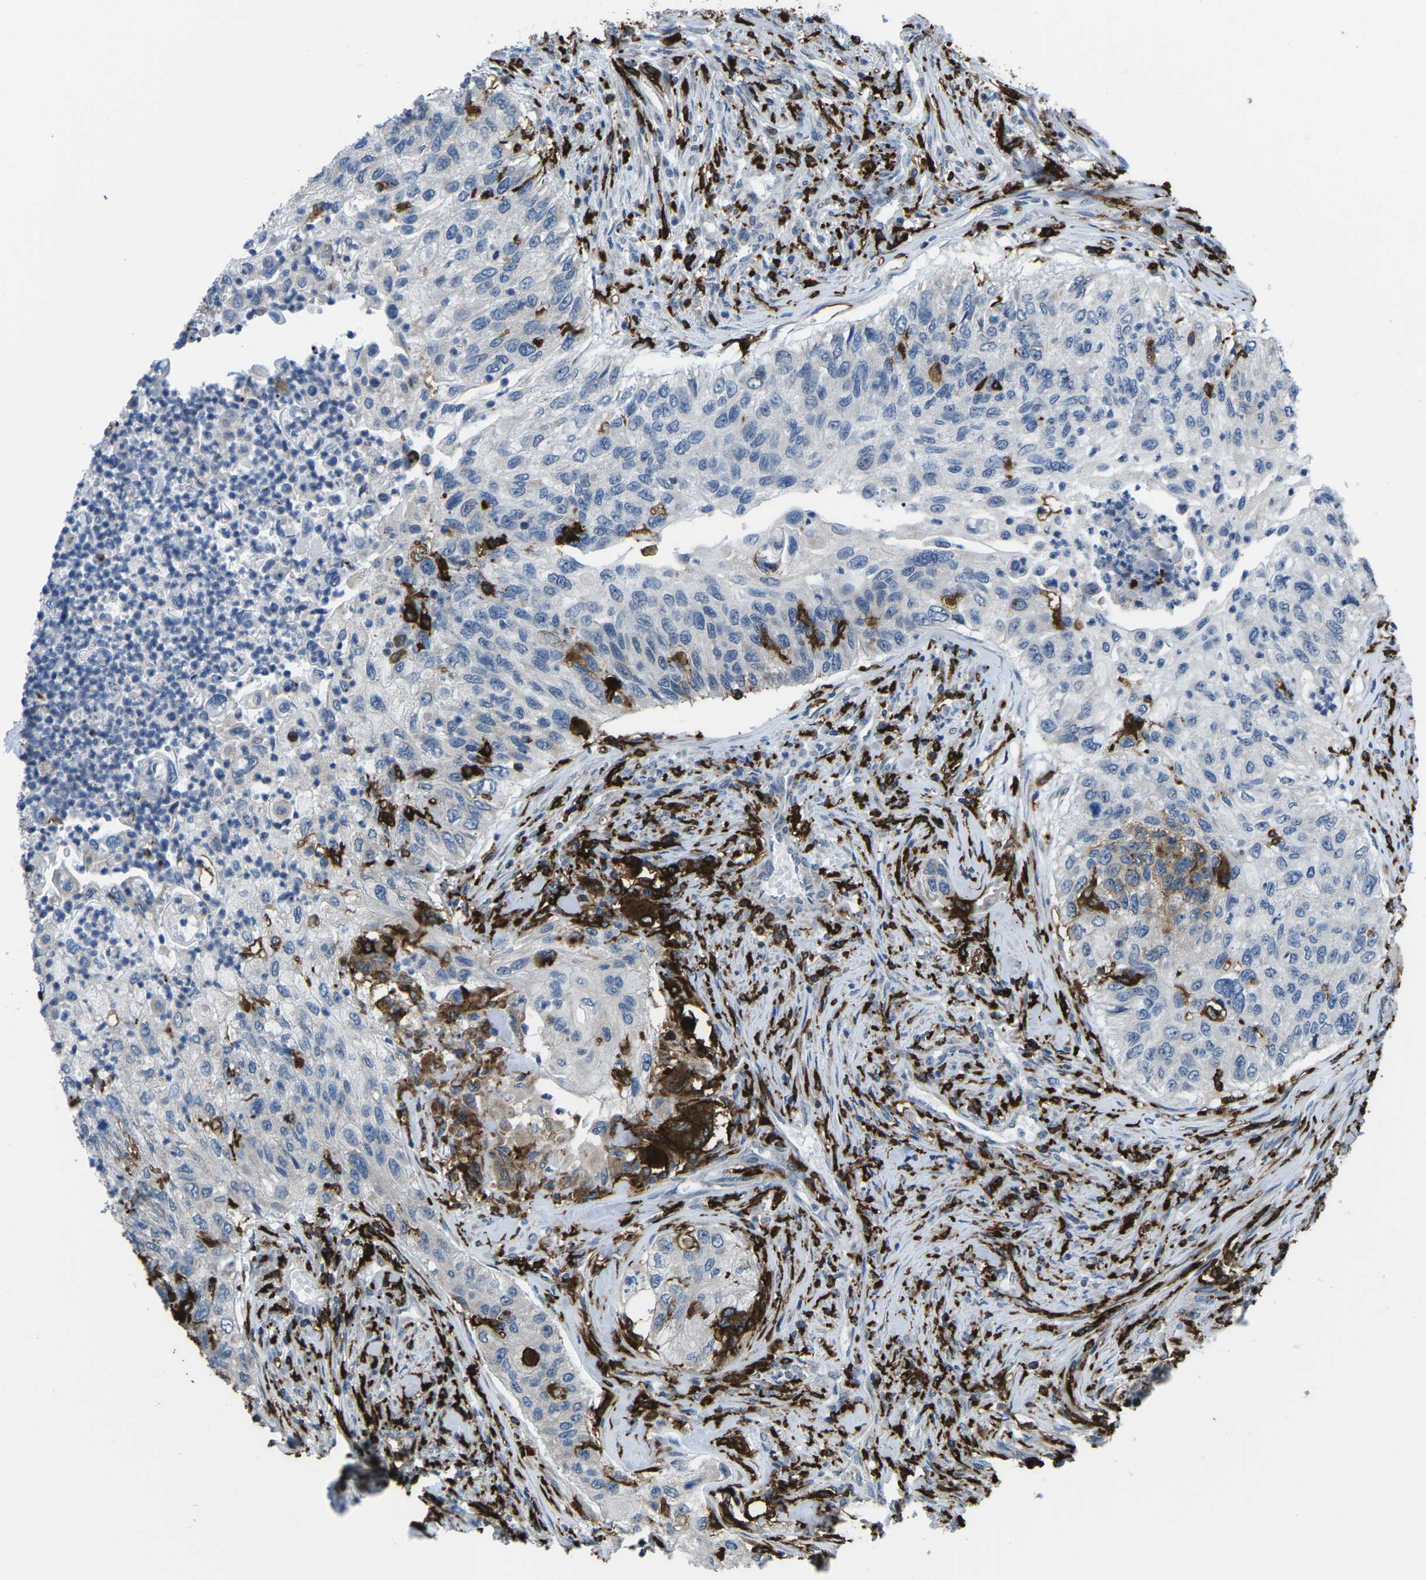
{"staining": {"intensity": "negative", "quantity": "none", "location": "none"}, "tissue": "urothelial cancer", "cell_type": "Tumor cells", "image_type": "cancer", "snomed": [{"axis": "morphology", "description": "Urothelial carcinoma, High grade"}, {"axis": "topography", "description": "Urinary bladder"}], "caption": "Immunohistochemistry micrograph of human high-grade urothelial carcinoma stained for a protein (brown), which demonstrates no staining in tumor cells. (DAB (3,3'-diaminobenzidine) IHC visualized using brightfield microscopy, high magnification).", "gene": "PTPN1", "patient": {"sex": "female", "age": 60}}